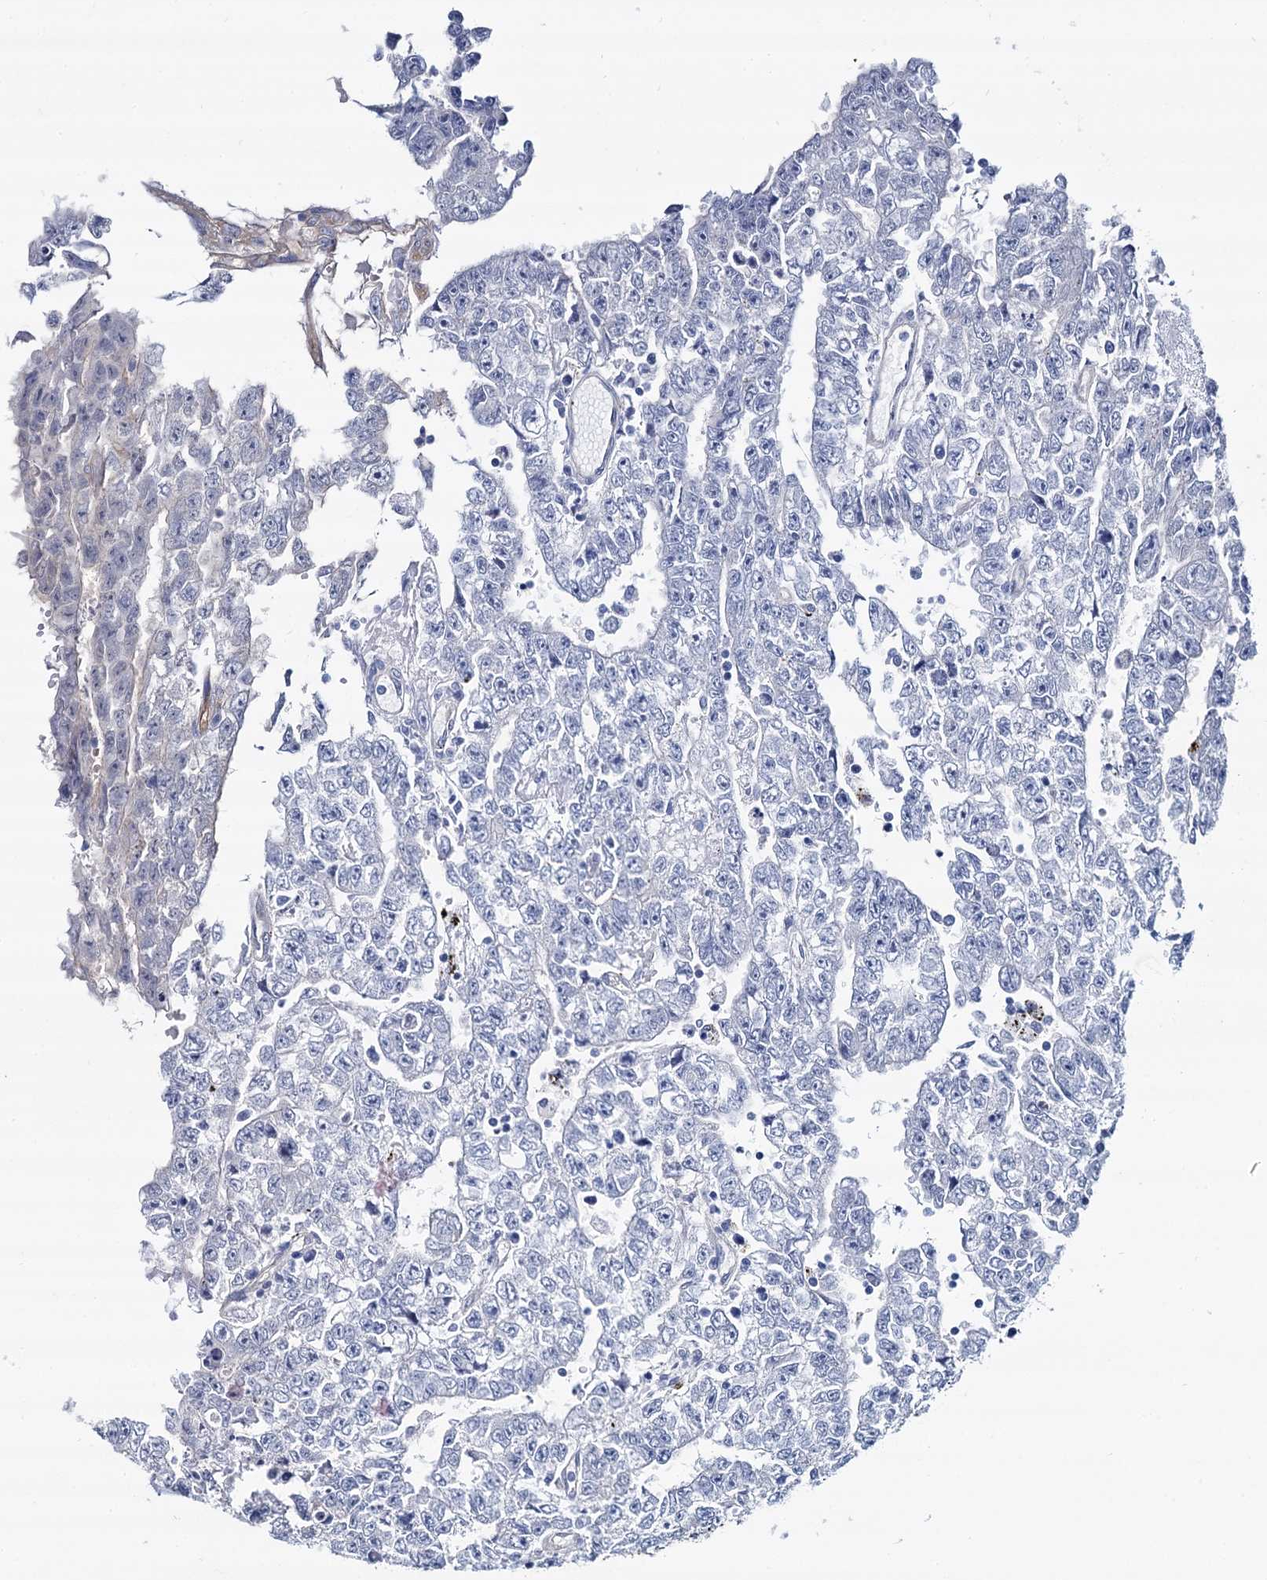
{"staining": {"intensity": "negative", "quantity": "none", "location": "none"}, "tissue": "testis cancer", "cell_type": "Tumor cells", "image_type": "cancer", "snomed": [{"axis": "morphology", "description": "Carcinoma, Embryonal, NOS"}, {"axis": "topography", "description": "Testis"}], "caption": "Testis cancer was stained to show a protein in brown. There is no significant expression in tumor cells. (Immunohistochemistry (ihc), brightfield microscopy, high magnification).", "gene": "STXBP1", "patient": {"sex": "male", "age": 25}}